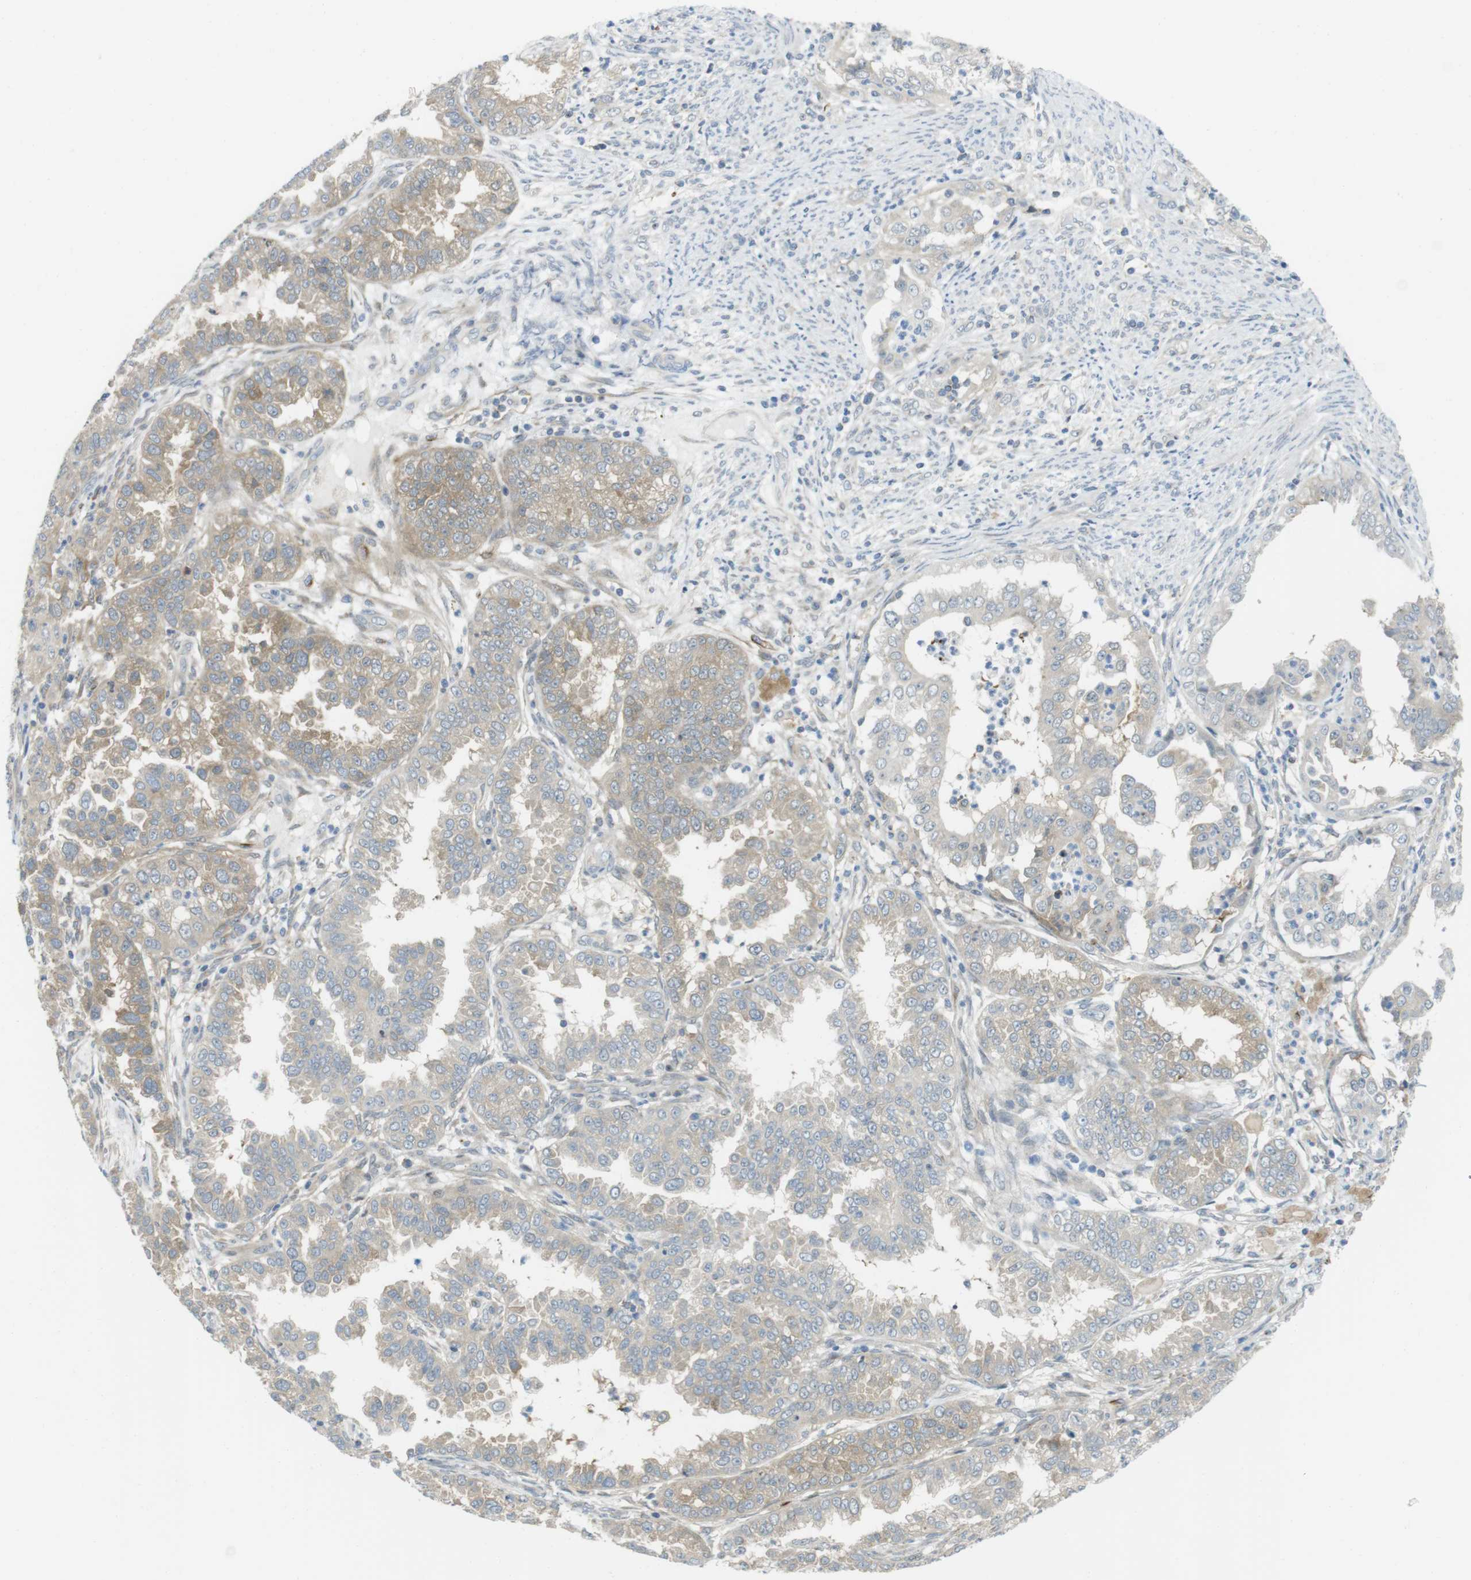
{"staining": {"intensity": "weak", "quantity": "25%-75%", "location": "cytoplasmic/membranous"}, "tissue": "endometrial cancer", "cell_type": "Tumor cells", "image_type": "cancer", "snomed": [{"axis": "morphology", "description": "Adenocarcinoma, NOS"}, {"axis": "topography", "description": "Endometrium"}], "caption": "Immunohistochemical staining of endometrial cancer (adenocarcinoma) demonstrates low levels of weak cytoplasmic/membranous staining in approximately 25%-75% of tumor cells.", "gene": "CASP2", "patient": {"sex": "female", "age": 85}}